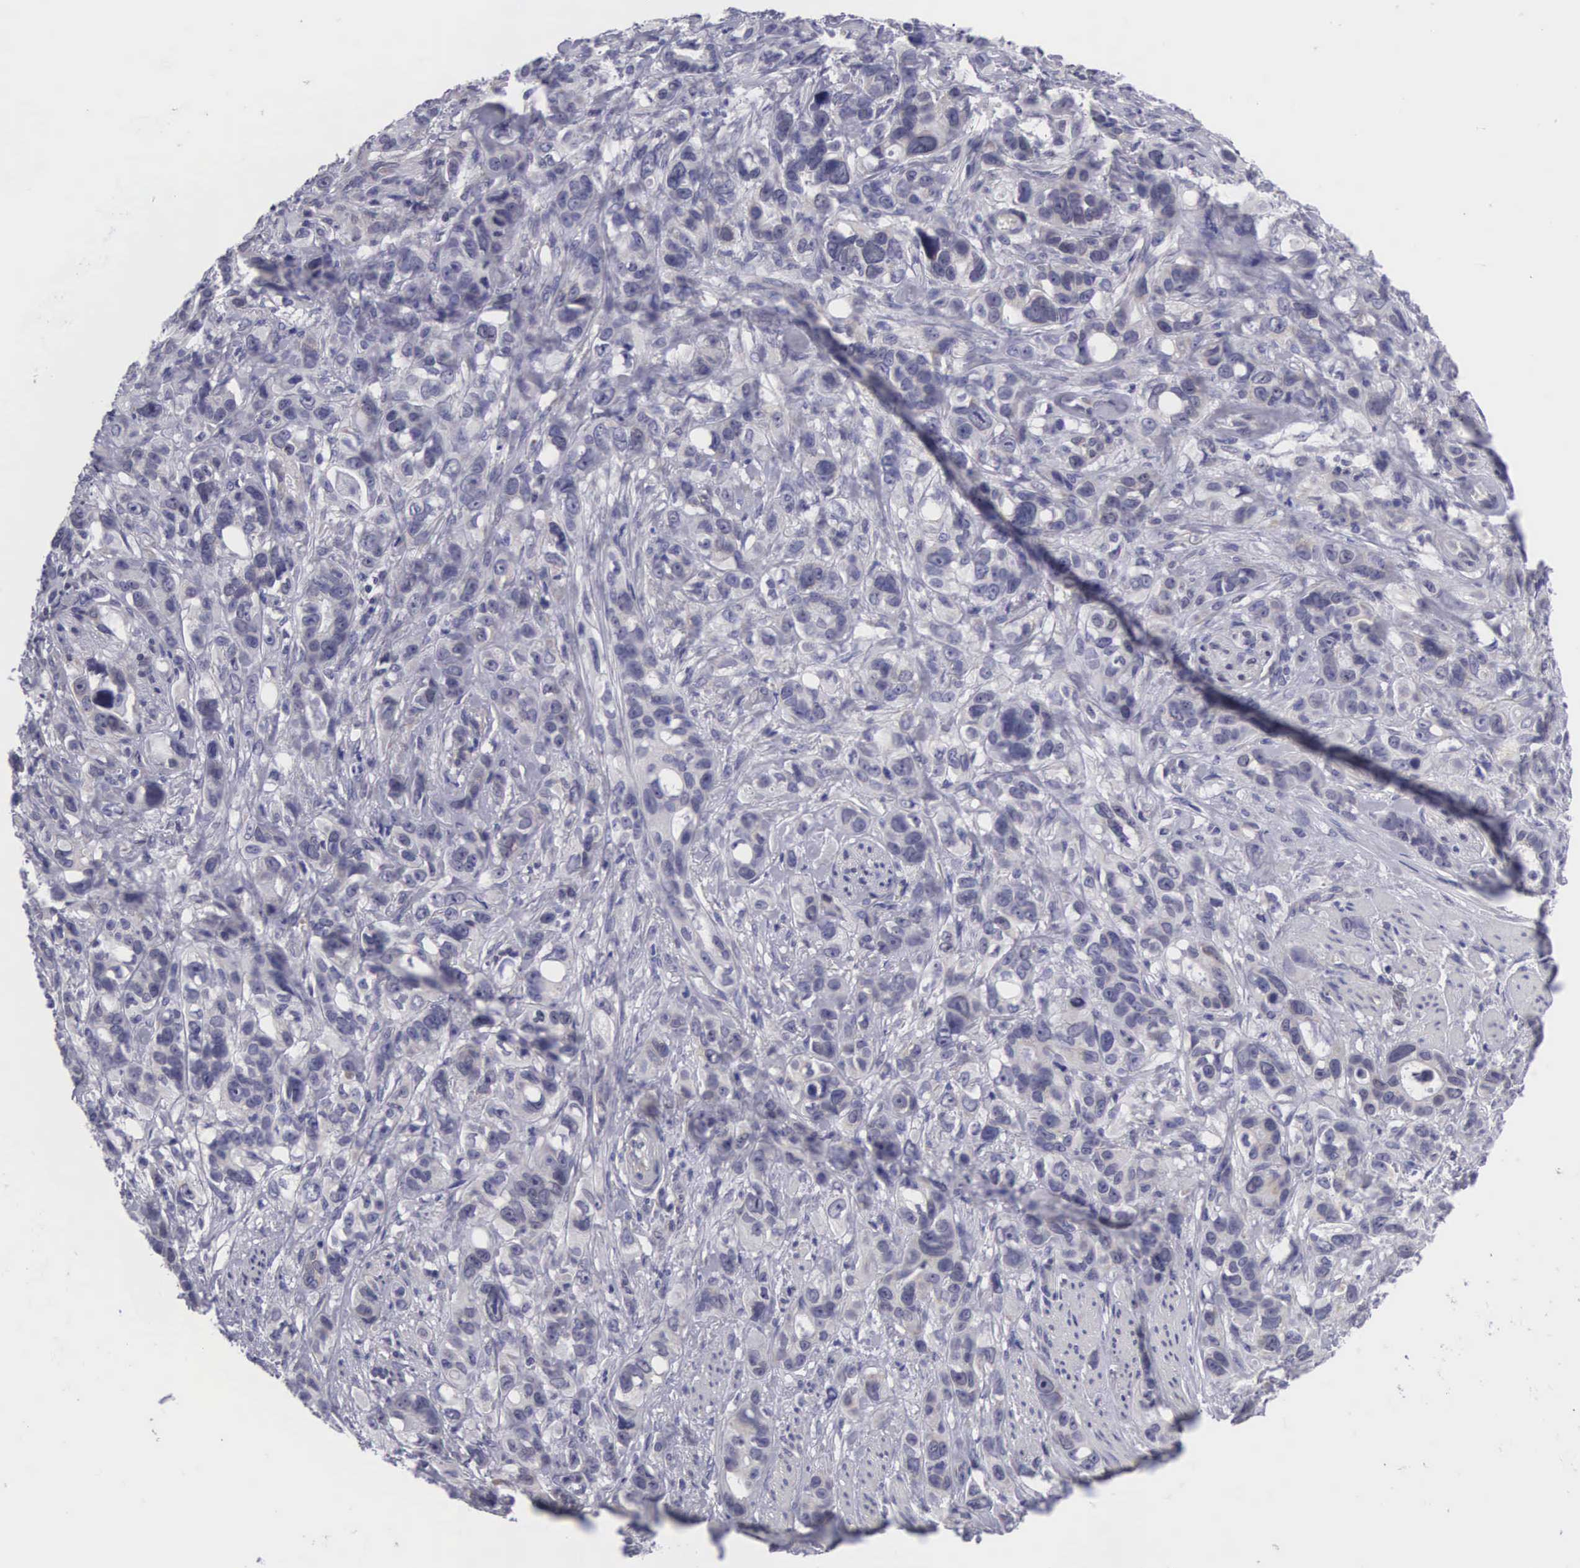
{"staining": {"intensity": "negative", "quantity": "none", "location": "none"}, "tissue": "stomach cancer", "cell_type": "Tumor cells", "image_type": "cancer", "snomed": [{"axis": "morphology", "description": "Adenocarcinoma, NOS"}, {"axis": "topography", "description": "Stomach, upper"}], "caption": "High magnification brightfield microscopy of stomach cancer stained with DAB (3,3'-diaminobenzidine) (brown) and counterstained with hematoxylin (blue): tumor cells show no significant positivity.", "gene": "SOX11", "patient": {"sex": "male", "age": 47}}